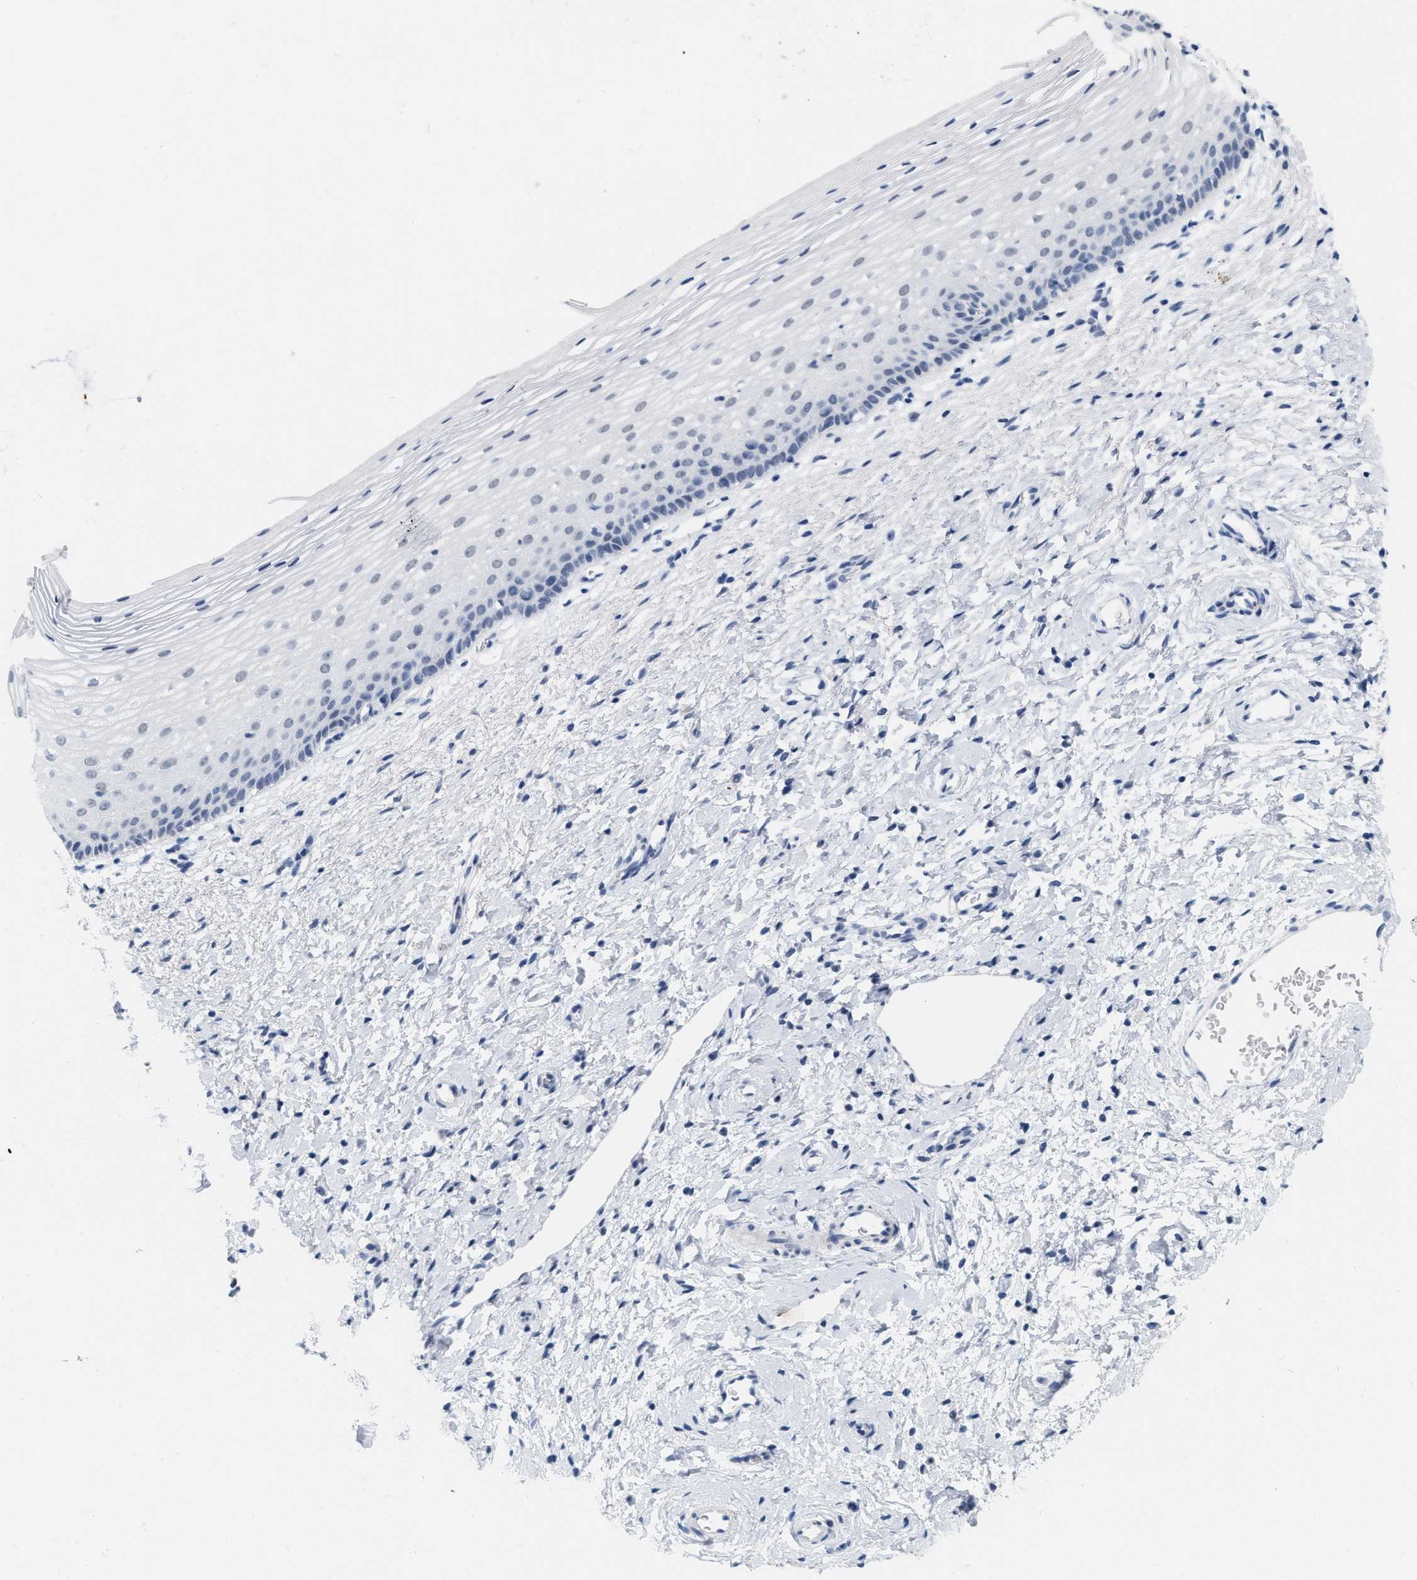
{"staining": {"intensity": "negative", "quantity": "none", "location": "none"}, "tissue": "cervix", "cell_type": "Glandular cells", "image_type": "normal", "snomed": [{"axis": "morphology", "description": "Normal tissue, NOS"}, {"axis": "topography", "description": "Cervix"}], "caption": "Immunohistochemistry image of normal human cervix stained for a protein (brown), which exhibits no positivity in glandular cells. (DAB IHC visualized using brightfield microscopy, high magnification).", "gene": "XIRP1", "patient": {"sex": "female", "age": 72}}